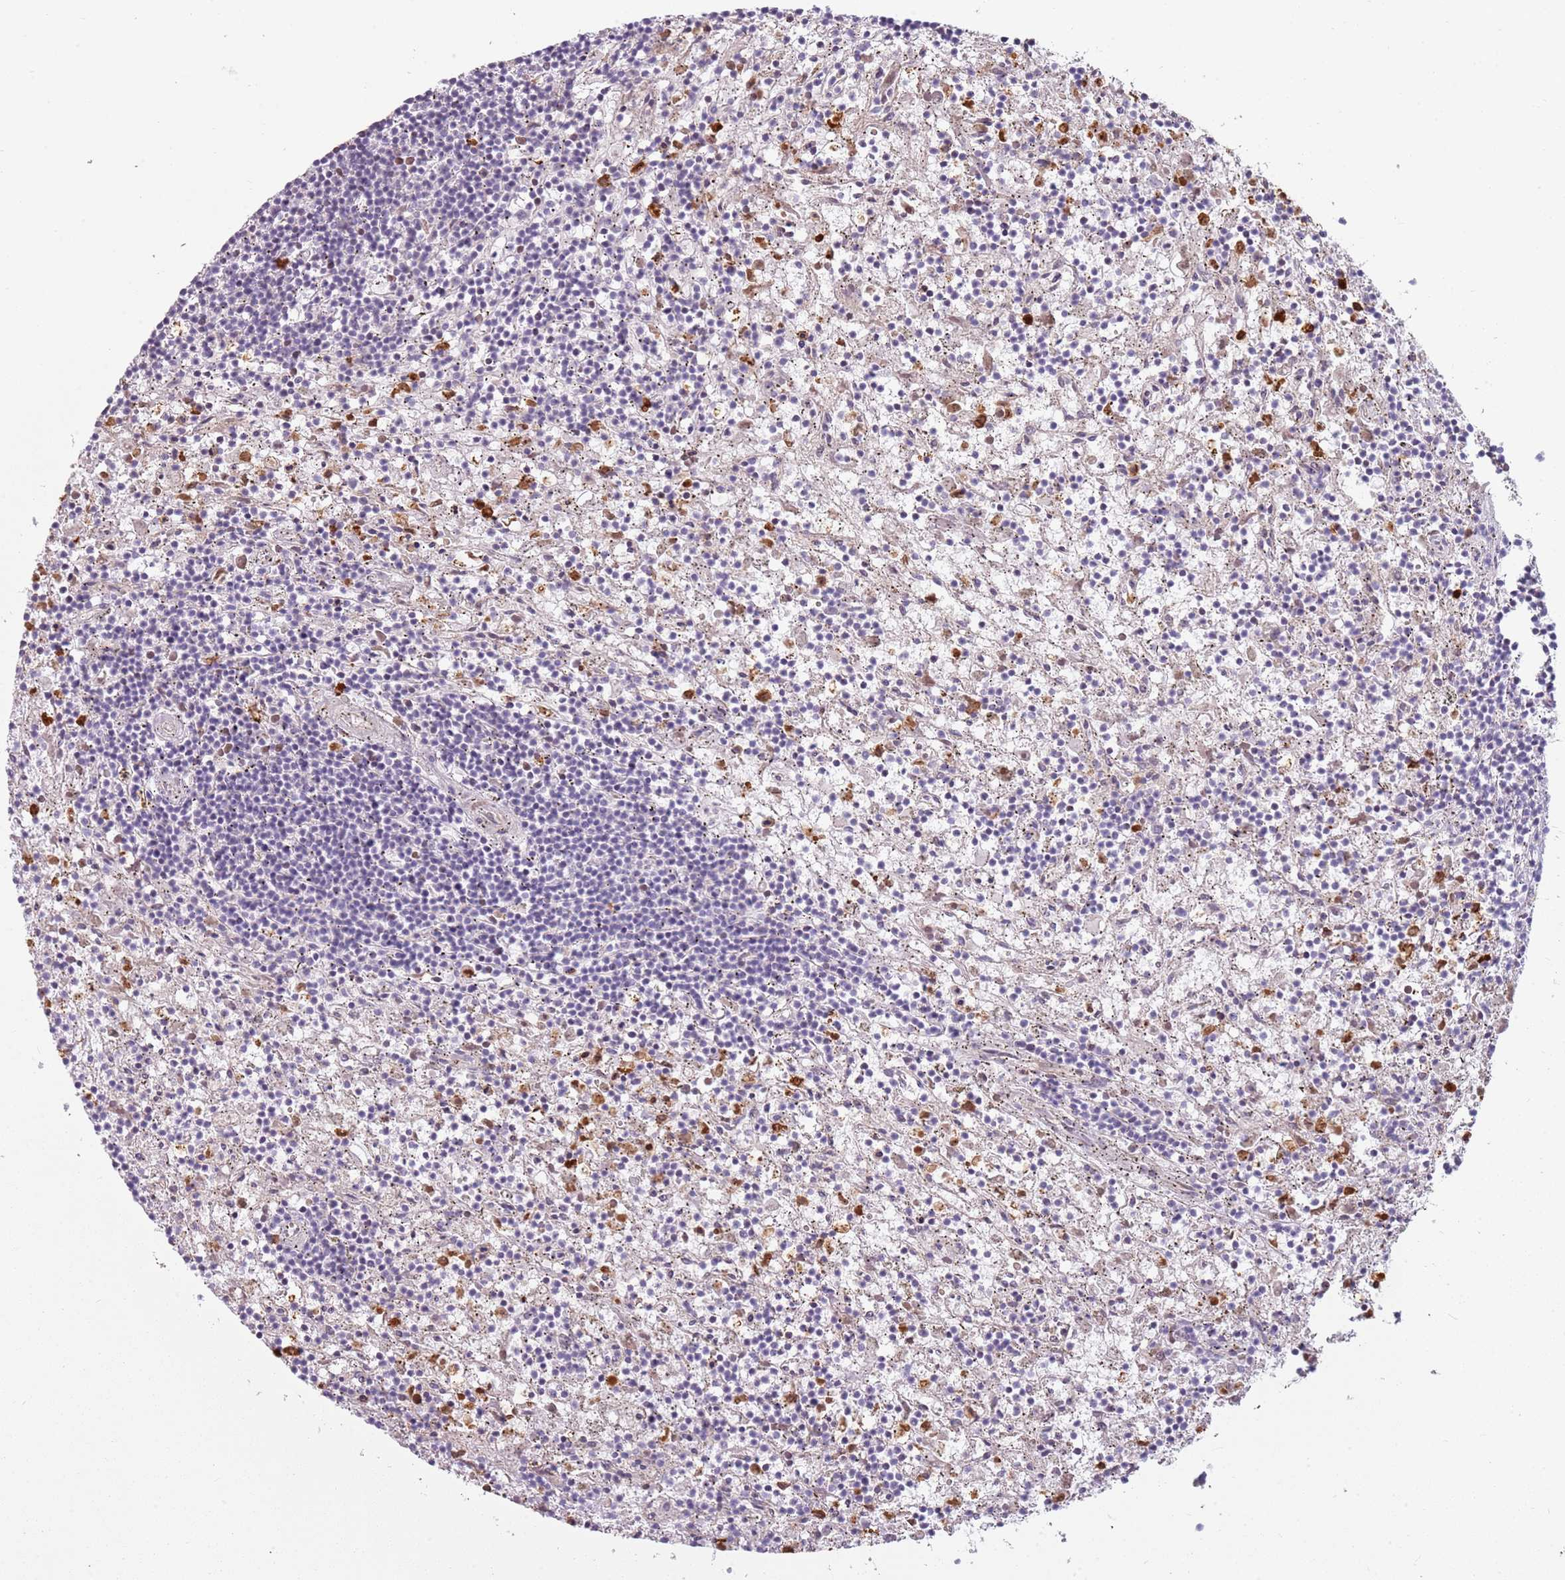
{"staining": {"intensity": "negative", "quantity": "none", "location": "none"}, "tissue": "lymphoma", "cell_type": "Tumor cells", "image_type": "cancer", "snomed": [{"axis": "morphology", "description": "Malignant lymphoma, non-Hodgkin's type, Low grade"}, {"axis": "topography", "description": "Spleen"}], "caption": "This is an IHC histopathology image of lymphoma. There is no staining in tumor cells.", "gene": "SPAG4", "patient": {"sex": "male", "age": 76}}